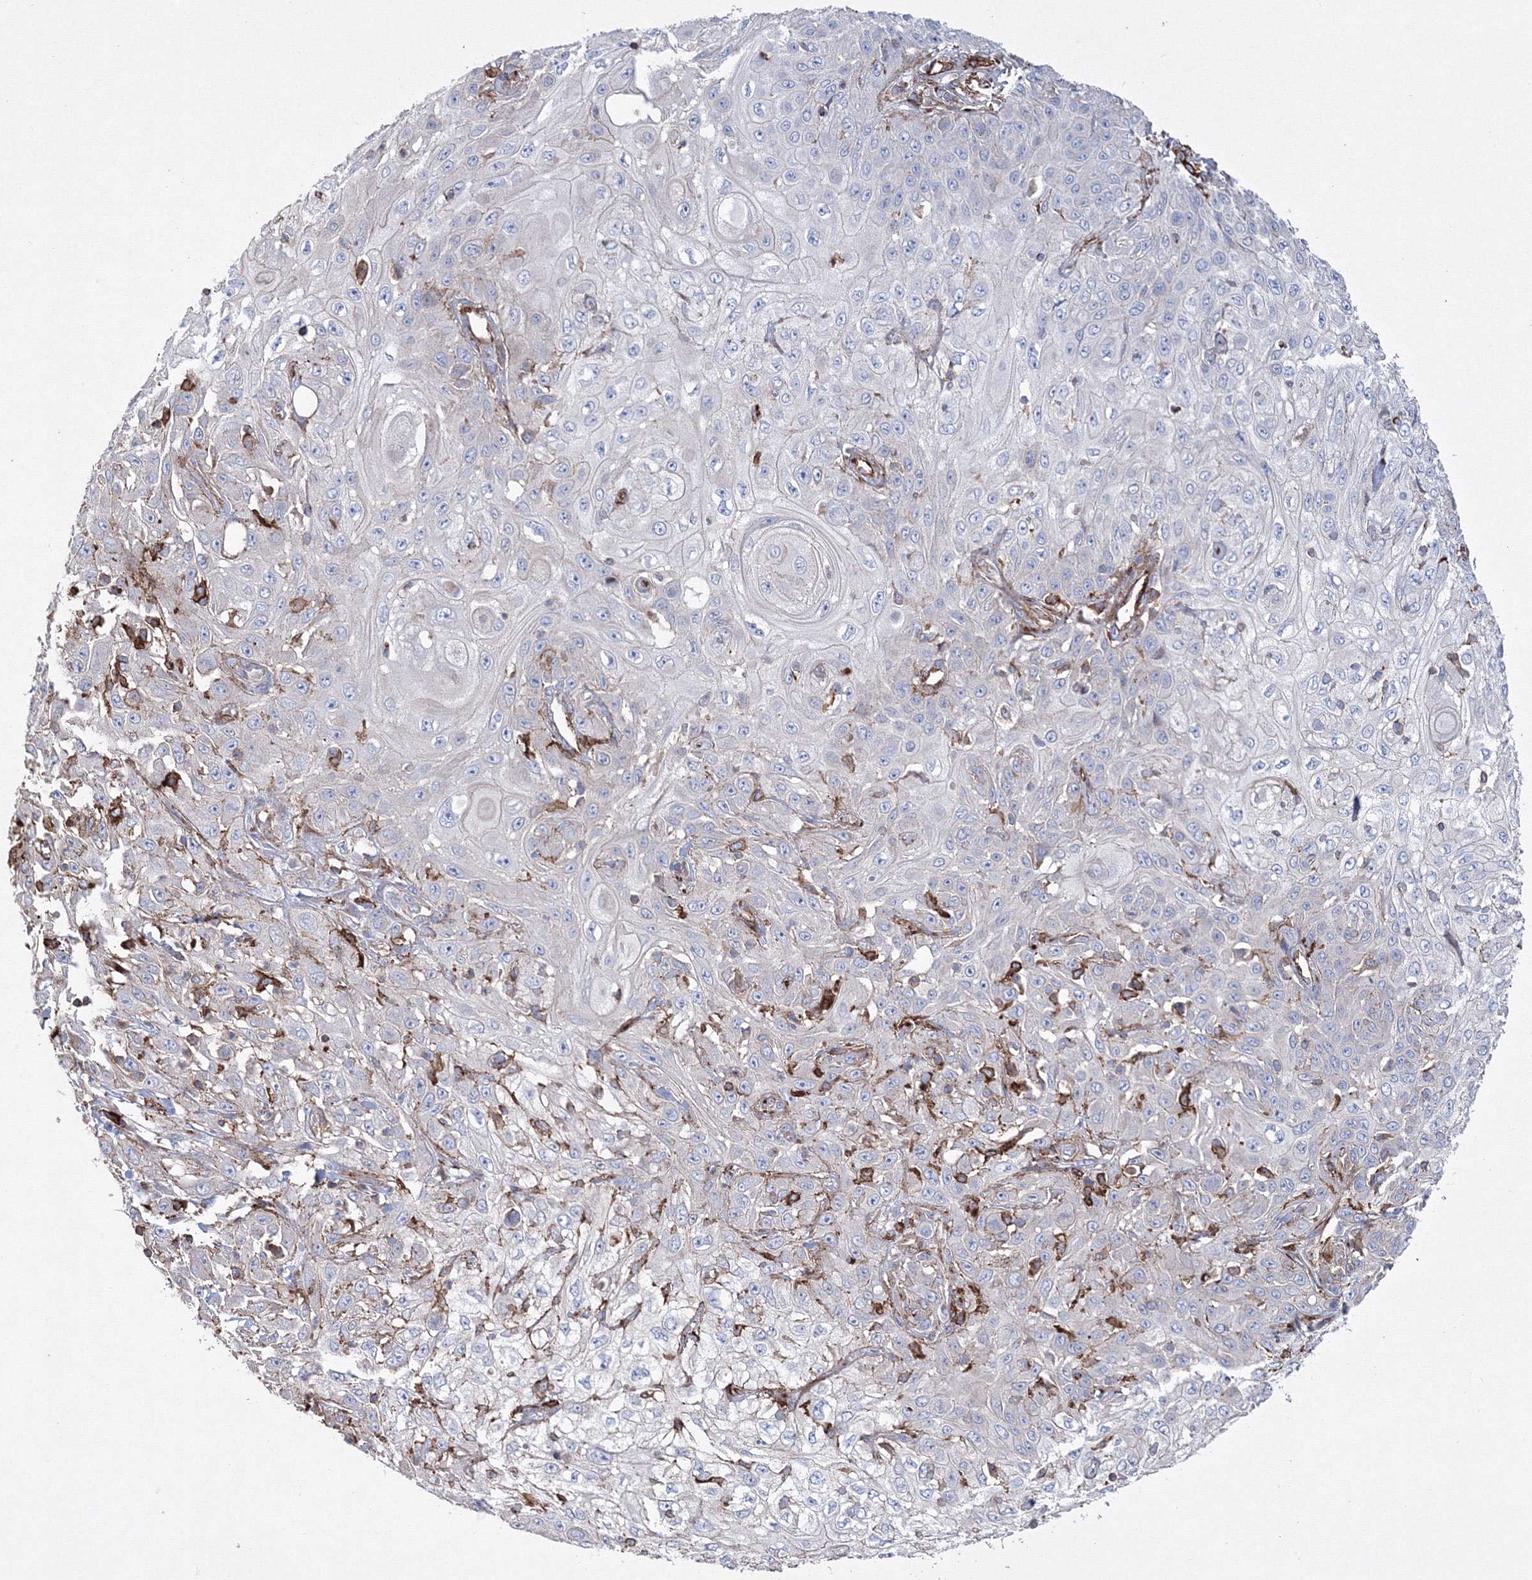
{"staining": {"intensity": "negative", "quantity": "none", "location": "none"}, "tissue": "skin cancer", "cell_type": "Tumor cells", "image_type": "cancer", "snomed": [{"axis": "morphology", "description": "Squamous cell carcinoma, NOS"}, {"axis": "morphology", "description": "Squamous cell carcinoma, metastatic, NOS"}, {"axis": "topography", "description": "Skin"}, {"axis": "topography", "description": "Lymph node"}], "caption": "This is an immunohistochemistry (IHC) histopathology image of skin cancer. There is no expression in tumor cells.", "gene": "GPR82", "patient": {"sex": "male", "age": 75}}